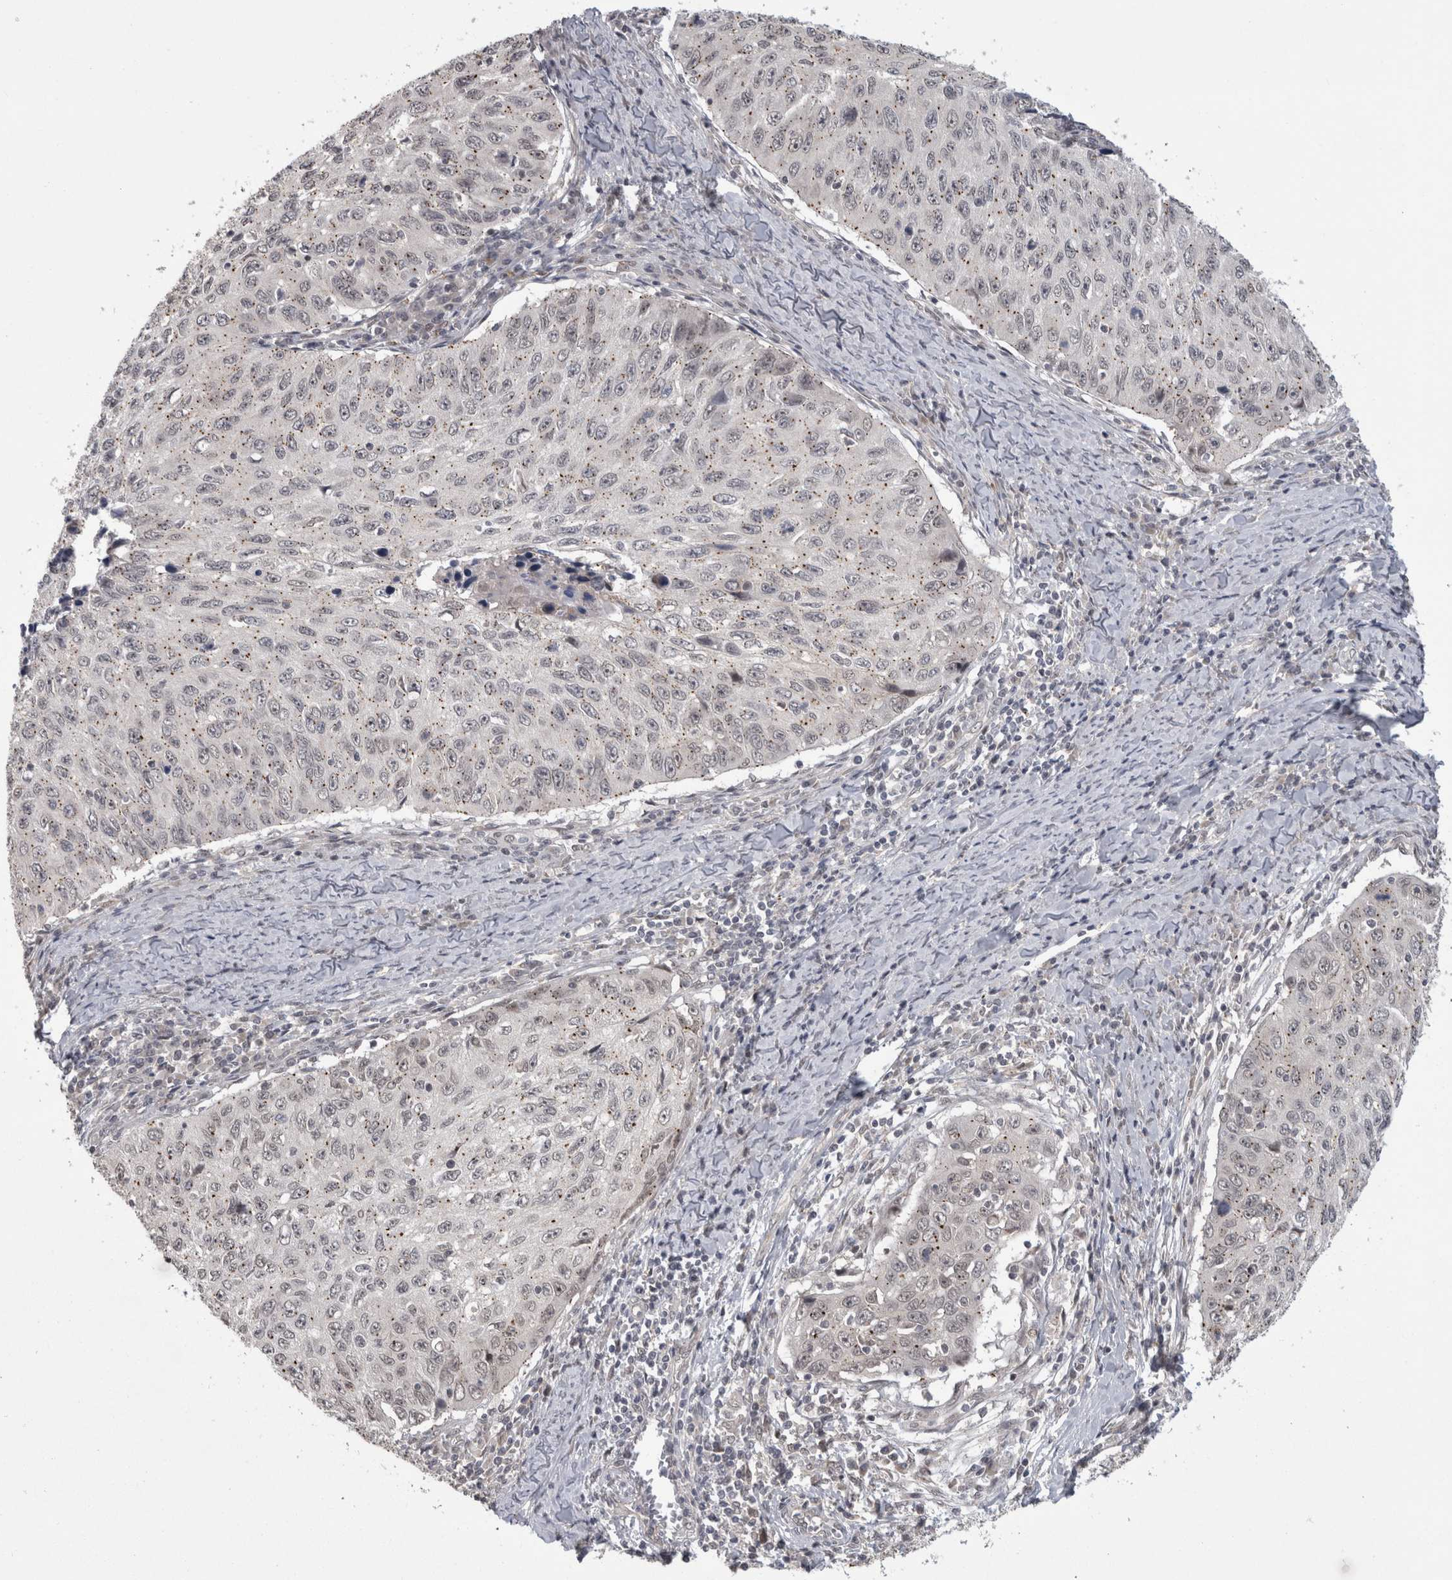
{"staining": {"intensity": "weak", "quantity": "<25%", "location": "cytoplasmic/membranous,nuclear"}, "tissue": "cervical cancer", "cell_type": "Tumor cells", "image_type": "cancer", "snomed": [{"axis": "morphology", "description": "Squamous cell carcinoma, NOS"}, {"axis": "topography", "description": "Cervix"}], "caption": "Cervical cancer (squamous cell carcinoma) was stained to show a protein in brown. There is no significant expression in tumor cells.", "gene": "MTBP", "patient": {"sex": "female", "age": 53}}